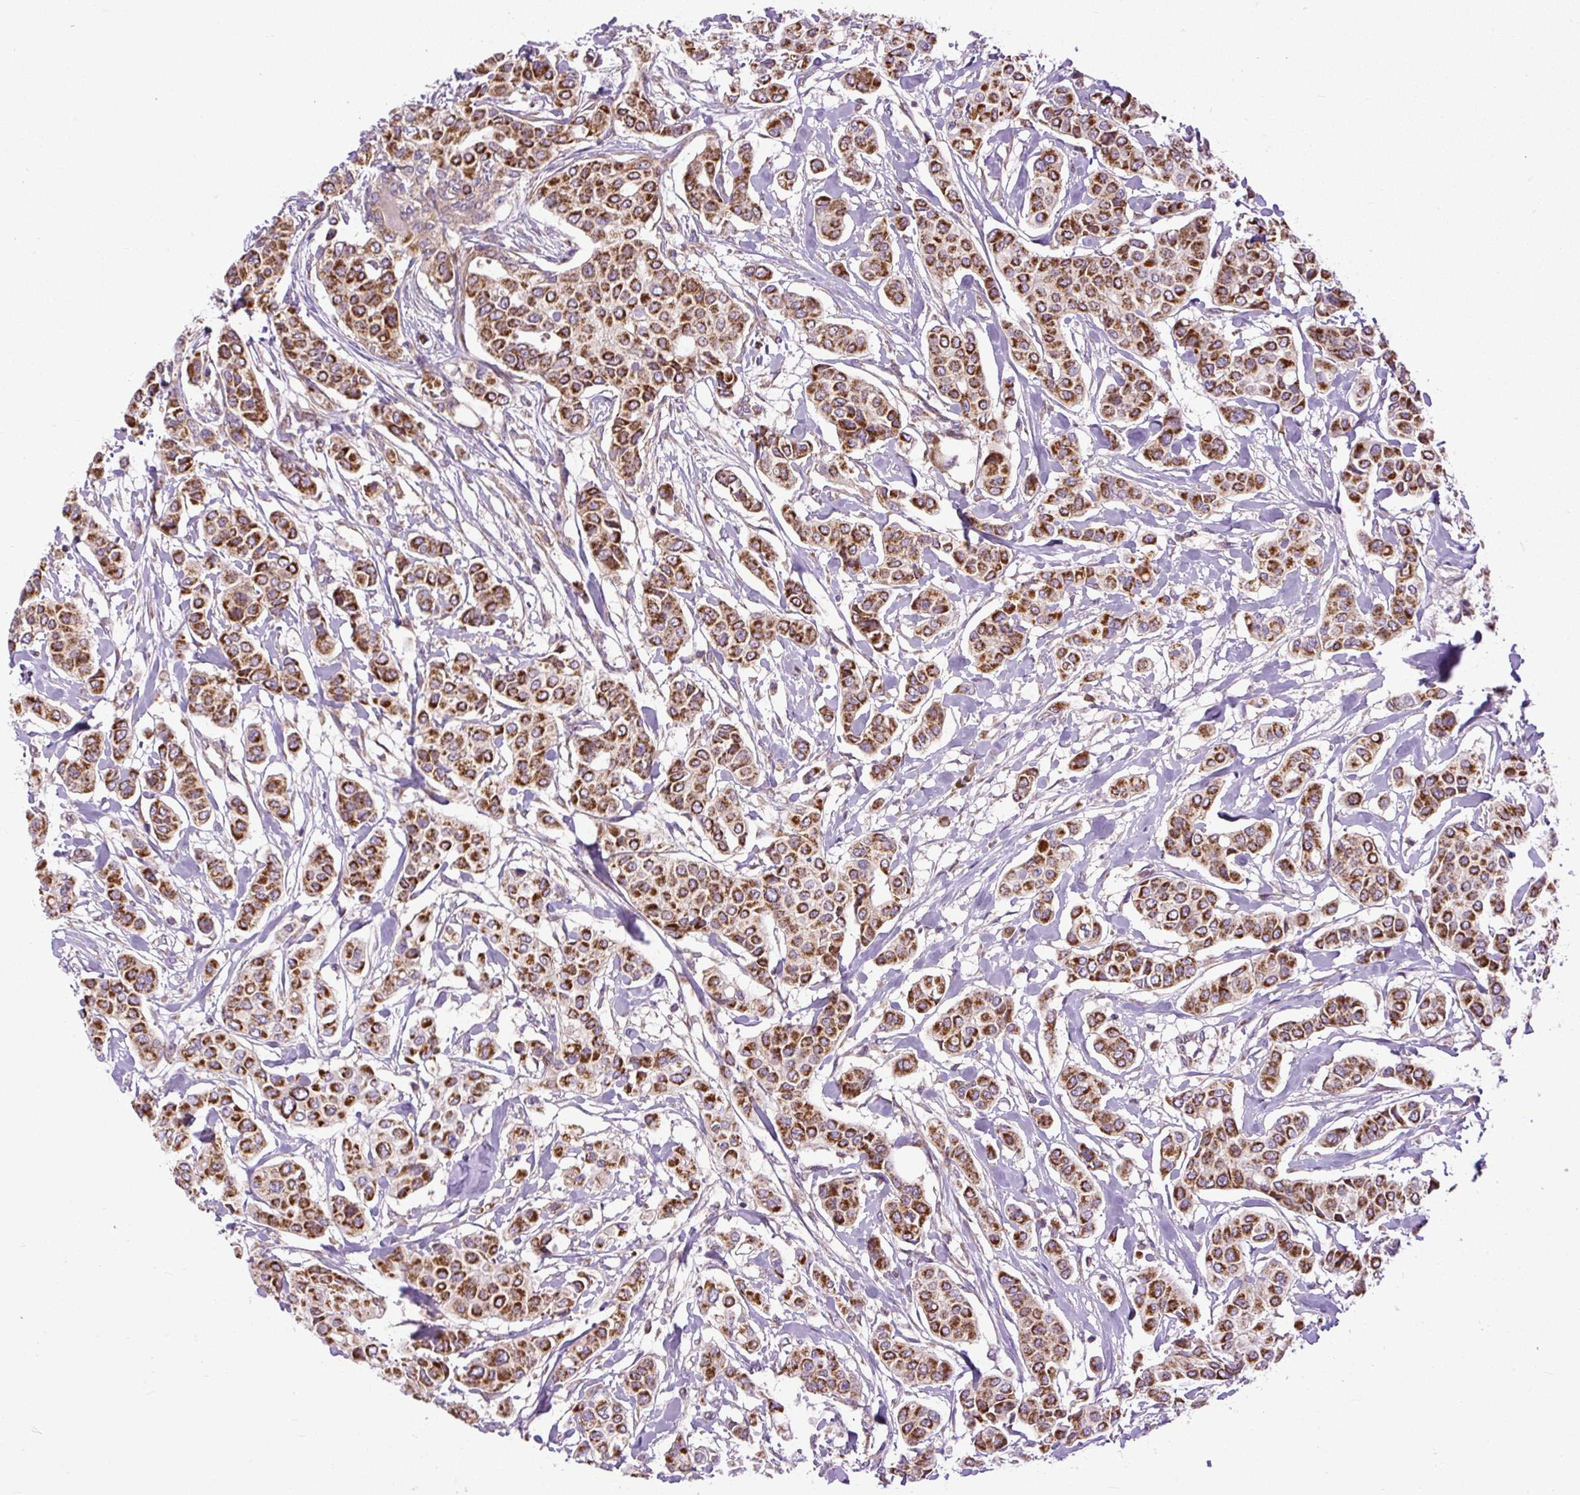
{"staining": {"intensity": "strong", "quantity": ">75%", "location": "cytoplasmic/membranous"}, "tissue": "breast cancer", "cell_type": "Tumor cells", "image_type": "cancer", "snomed": [{"axis": "morphology", "description": "Lobular carcinoma"}, {"axis": "topography", "description": "Breast"}], "caption": "Lobular carcinoma (breast) was stained to show a protein in brown. There is high levels of strong cytoplasmic/membranous staining in approximately >75% of tumor cells. (DAB (3,3'-diaminobenzidine) = brown stain, brightfield microscopy at high magnification).", "gene": "TM2D3", "patient": {"sex": "female", "age": 51}}